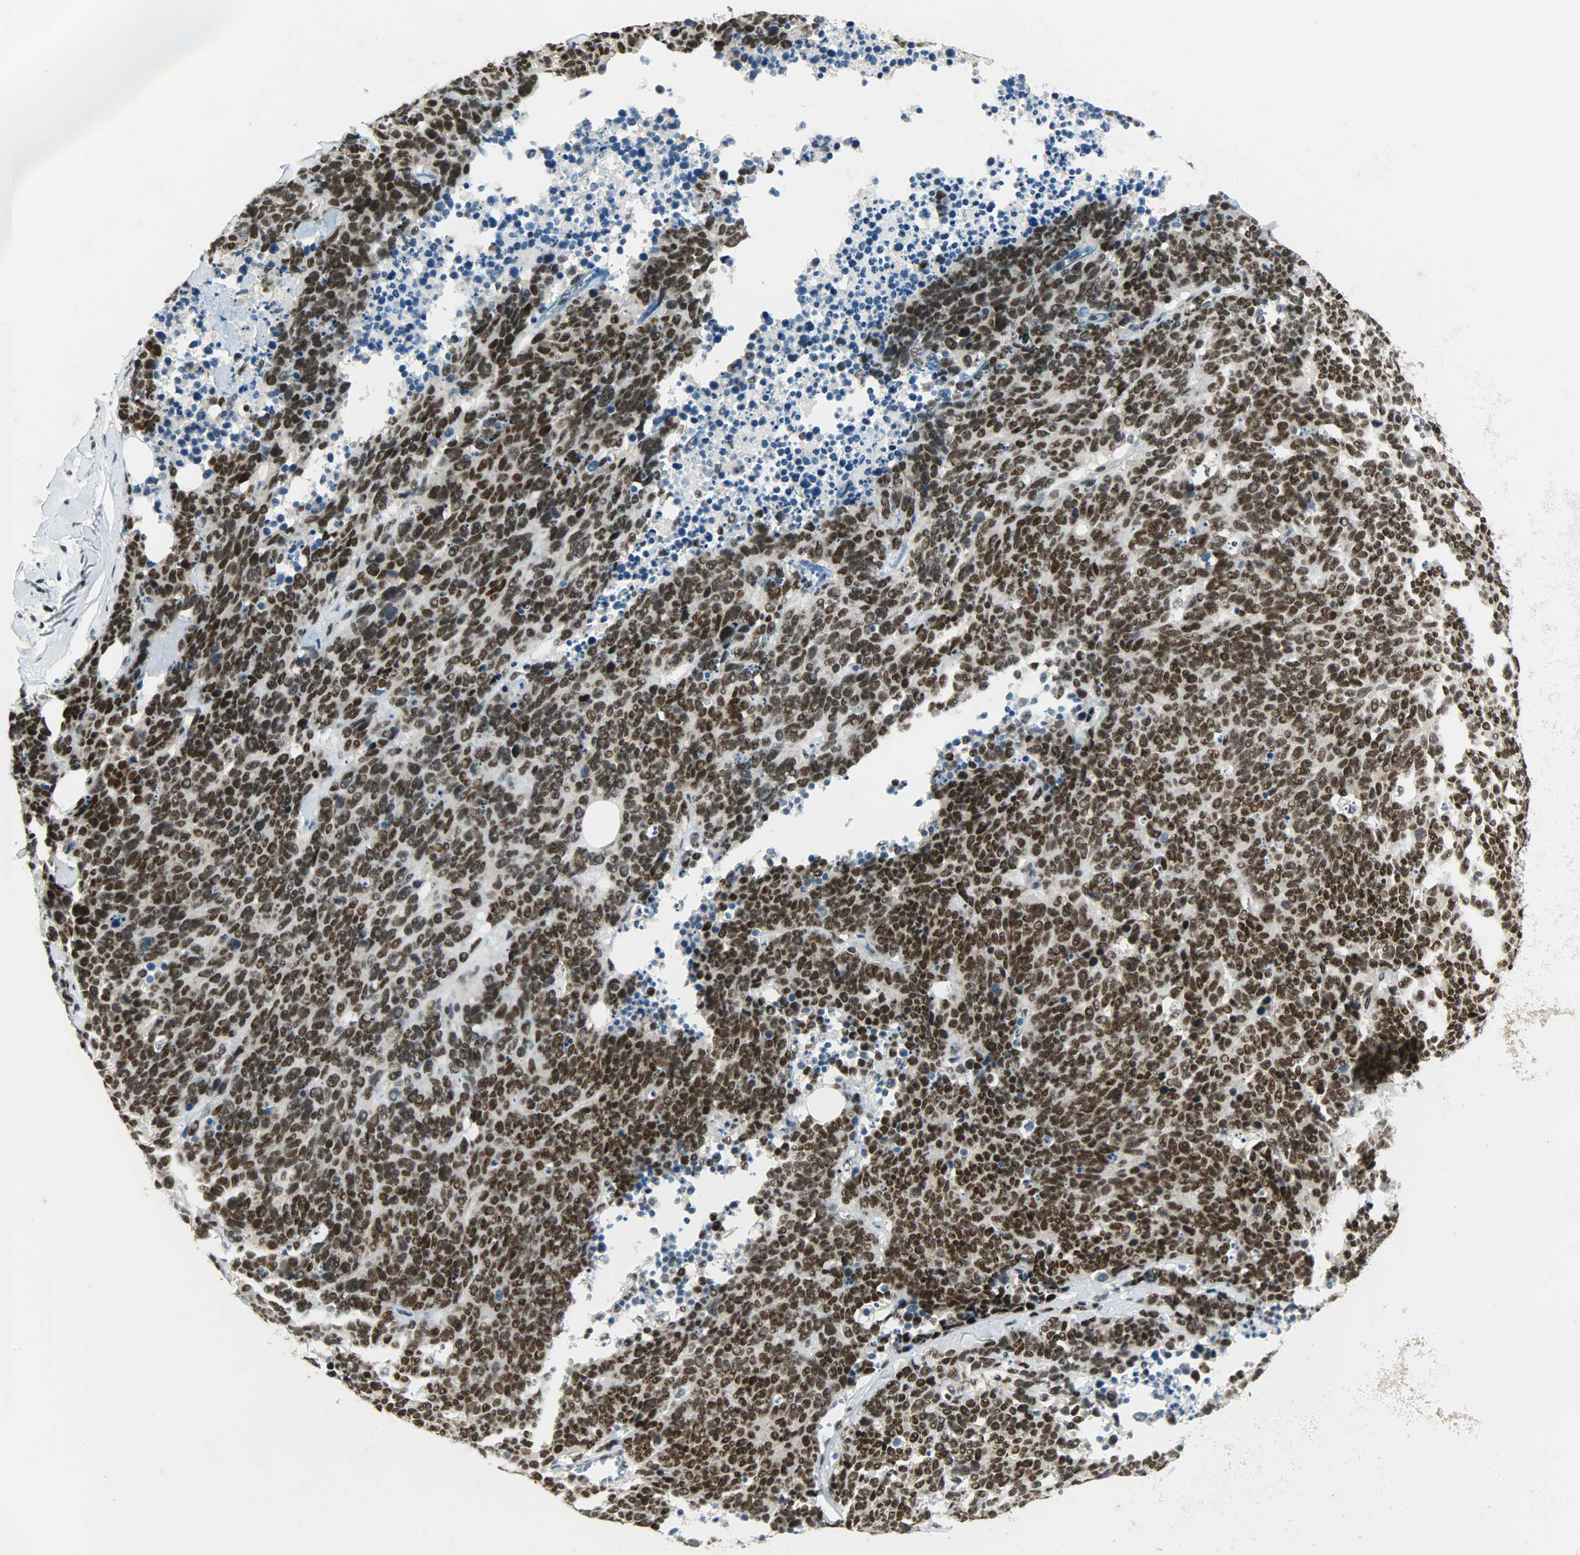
{"staining": {"intensity": "strong", "quantity": ">75%", "location": "nuclear"}, "tissue": "lung cancer", "cell_type": "Tumor cells", "image_type": "cancer", "snomed": [{"axis": "morphology", "description": "Neoplasm, malignant, NOS"}, {"axis": "topography", "description": "Lung"}], "caption": "This is an image of immunohistochemistry (IHC) staining of lung cancer (malignant neoplasm), which shows strong positivity in the nuclear of tumor cells.", "gene": "SUGP1", "patient": {"sex": "female", "age": 58}}